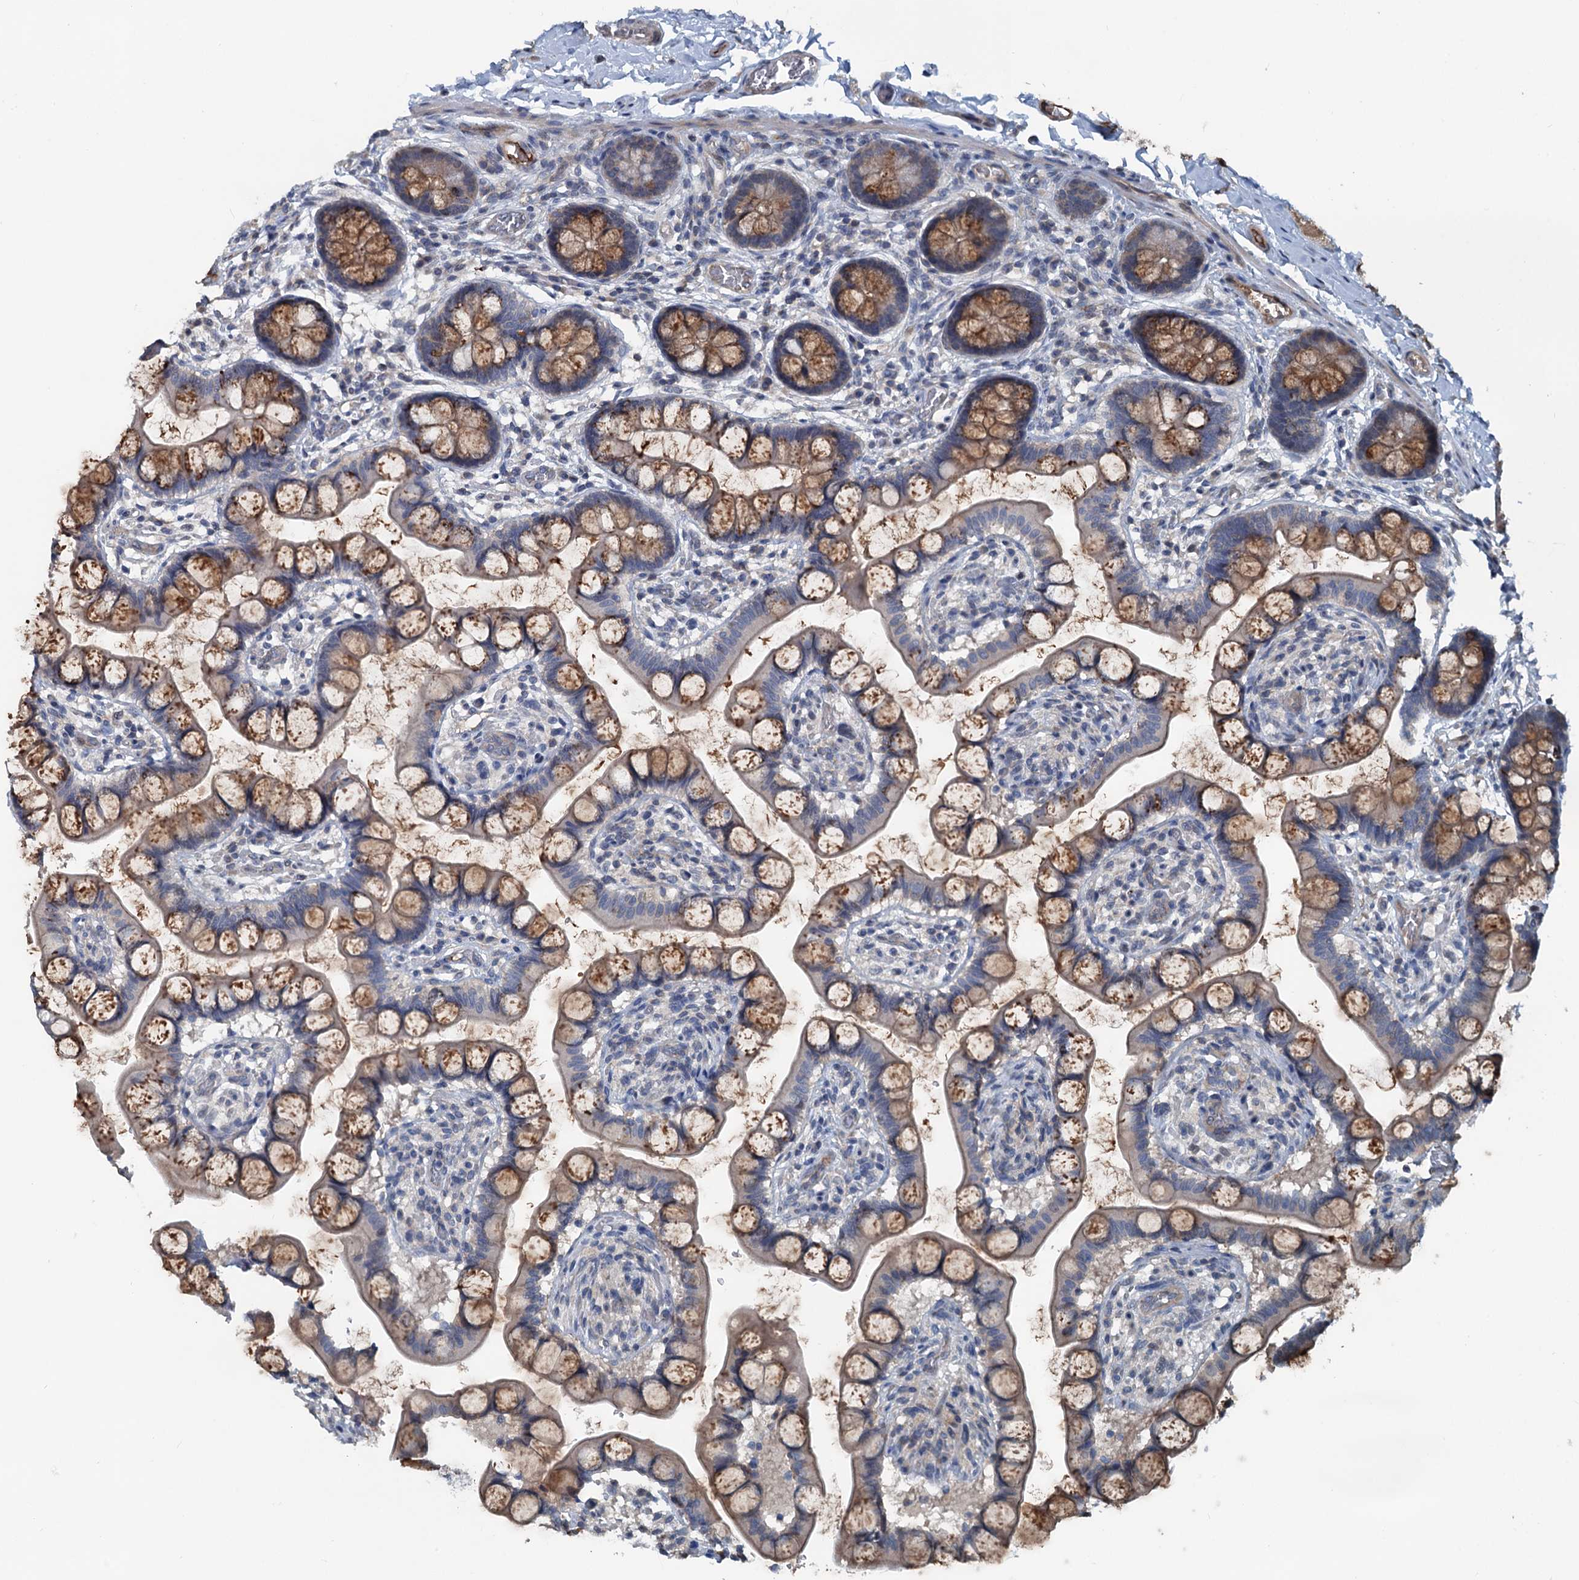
{"staining": {"intensity": "strong", "quantity": ">75%", "location": "cytoplasmic/membranous"}, "tissue": "small intestine", "cell_type": "Glandular cells", "image_type": "normal", "snomed": [{"axis": "morphology", "description": "Normal tissue, NOS"}, {"axis": "topography", "description": "Small intestine"}], "caption": "Small intestine stained with DAB (3,3'-diaminobenzidine) immunohistochemistry (IHC) demonstrates high levels of strong cytoplasmic/membranous expression in about >75% of glandular cells.", "gene": "TEDC1", "patient": {"sex": "male", "age": 52}}